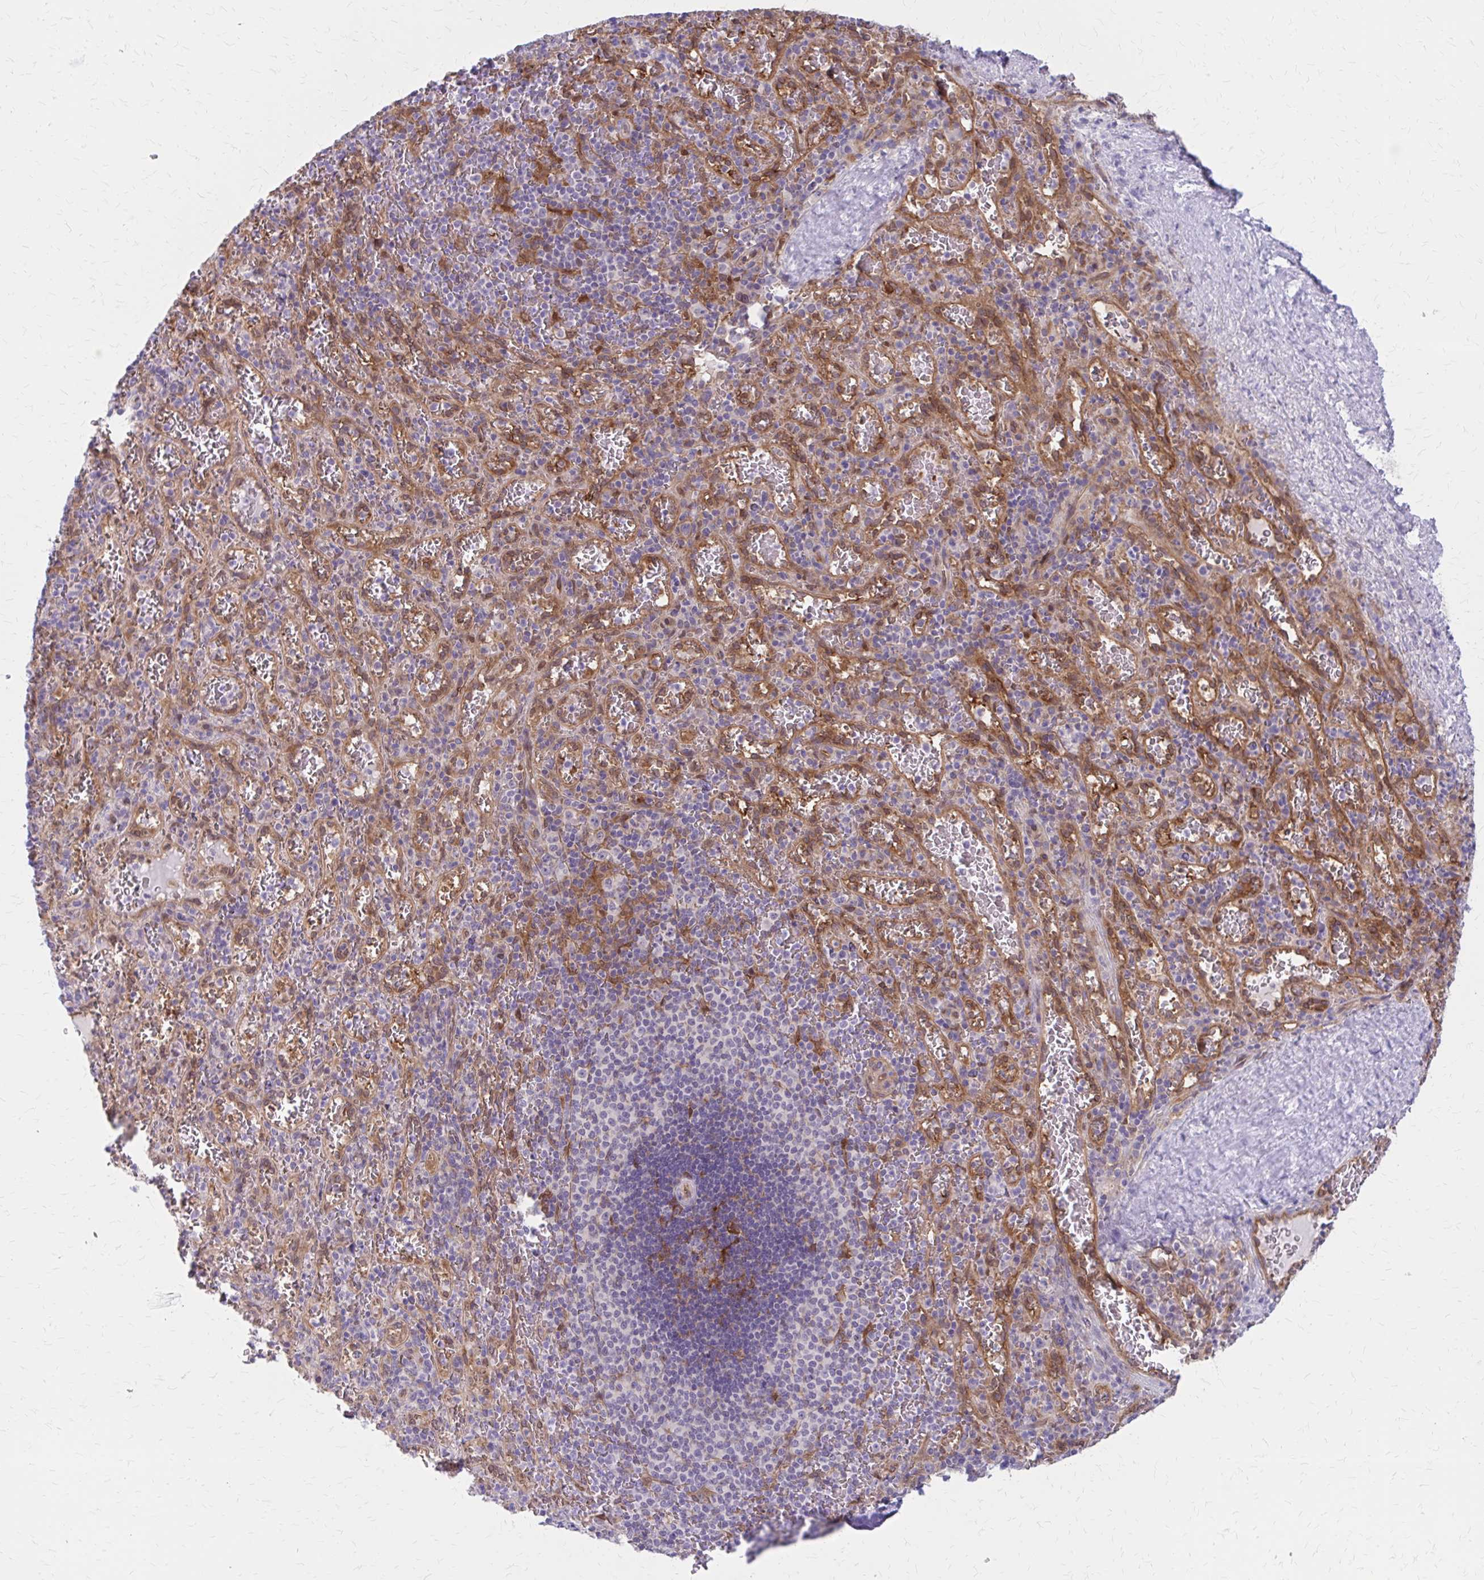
{"staining": {"intensity": "negative", "quantity": "none", "location": "none"}, "tissue": "spleen", "cell_type": "Cells in red pulp", "image_type": "normal", "snomed": [{"axis": "morphology", "description": "Normal tissue, NOS"}, {"axis": "topography", "description": "Spleen"}], "caption": "Spleen was stained to show a protein in brown. There is no significant positivity in cells in red pulp. (Brightfield microscopy of DAB (3,3'-diaminobenzidine) immunohistochemistry at high magnification).", "gene": "CLIC2", "patient": {"sex": "male", "age": 57}}